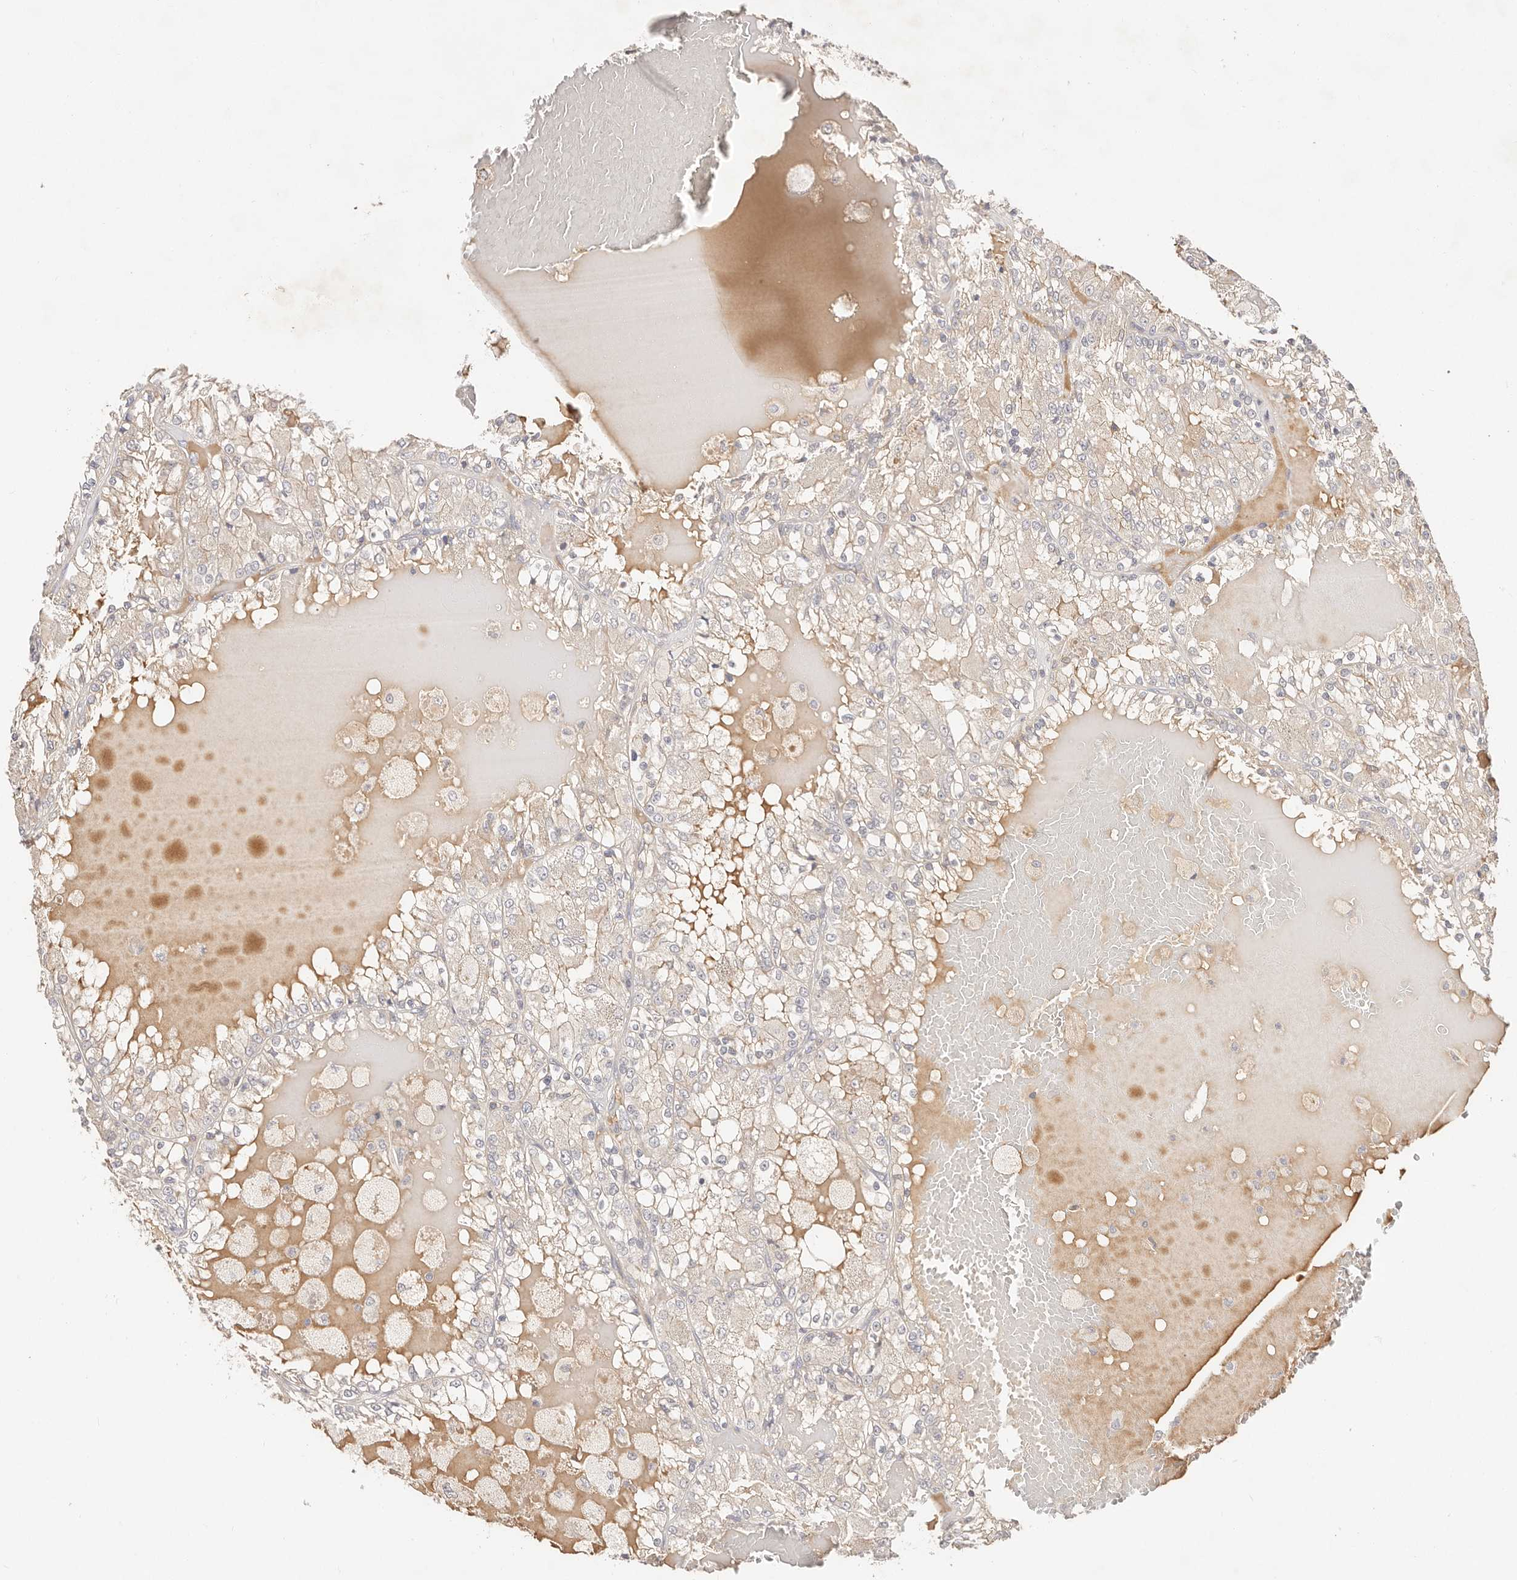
{"staining": {"intensity": "weak", "quantity": "<25%", "location": "cytoplasmic/membranous"}, "tissue": "renal cancer", "cell_type": "Tumor cells", "image_type": "cancer", "snomed": [{"axis": "morphology", "description": "Adenocarcinoma, NOS"}, {"axis": "topography", "description": "Kidney"}], "caption": "Human renal cancer stained for a protein using immunohistochemistry (IHC) reveals no staining in tumor cells.", "gene": "CXADR", "patient": {"sex": "female", "age": 56}}